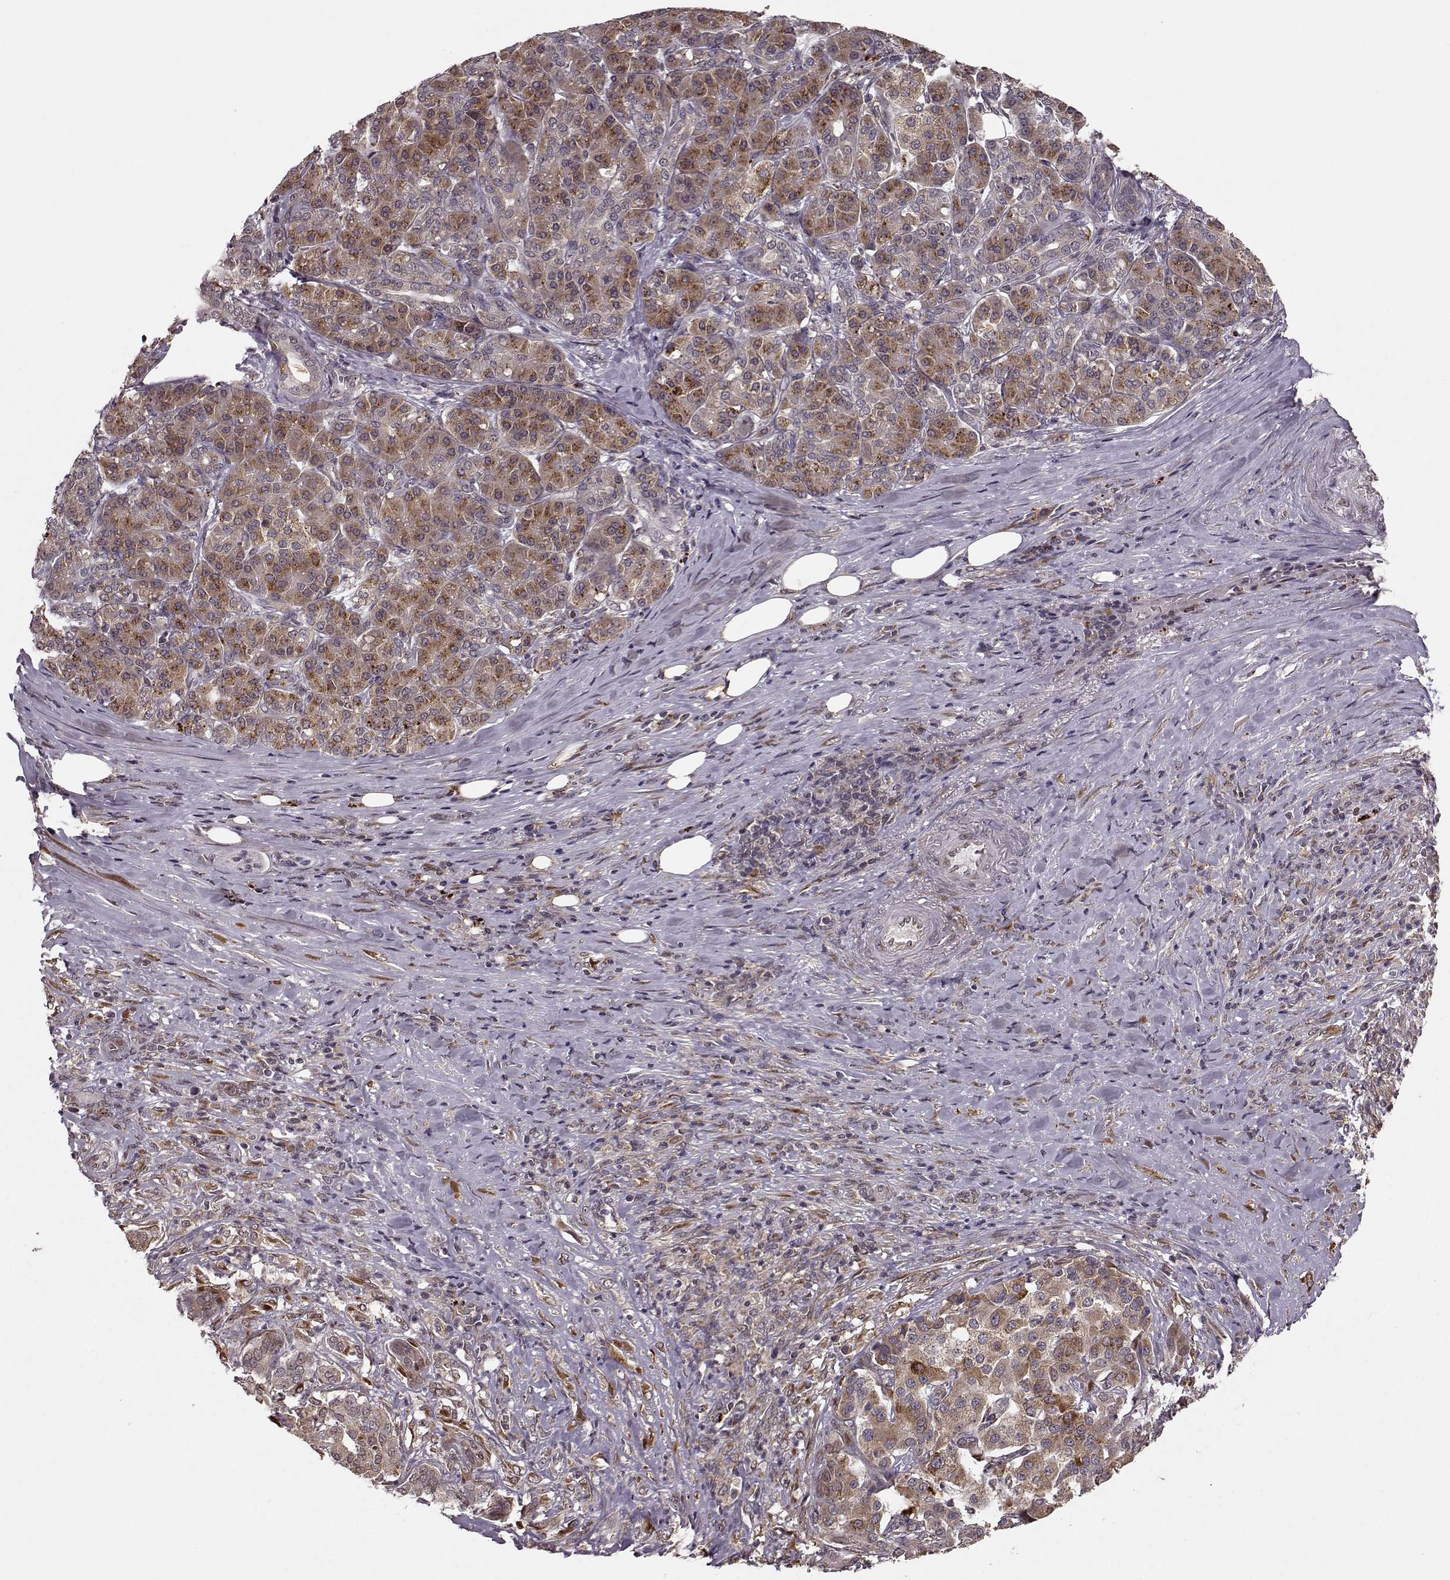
{"staining": {"intensity": "weak", "quantity": ">75%", "location": "cytoplasmic/membranous"}, "tissue": "pancreatic cancer", "cell_type": "Tumor cells", "image_type": "cancer", "snomed": [{"axis": "morphology", "description": "Normal tissue, NOS"}, {"axis": "morphology", "description": "Inflammation, NOS"}, {"axis": "morphology", "description": "Adenocarcinoma, NOS"}, {"axis": "topography", "description": "Pancreas"}], "caption": "Weak cytoplasmic/membranous expression is present in about >75% of tumor cells in pancreatic cancer. (DAB (3,3'-diaminobenzidine) IHC with brightfield microscopy, high magnification).", "gene": "YIPF5", "patient": {"sex": "male", "age": 57}}